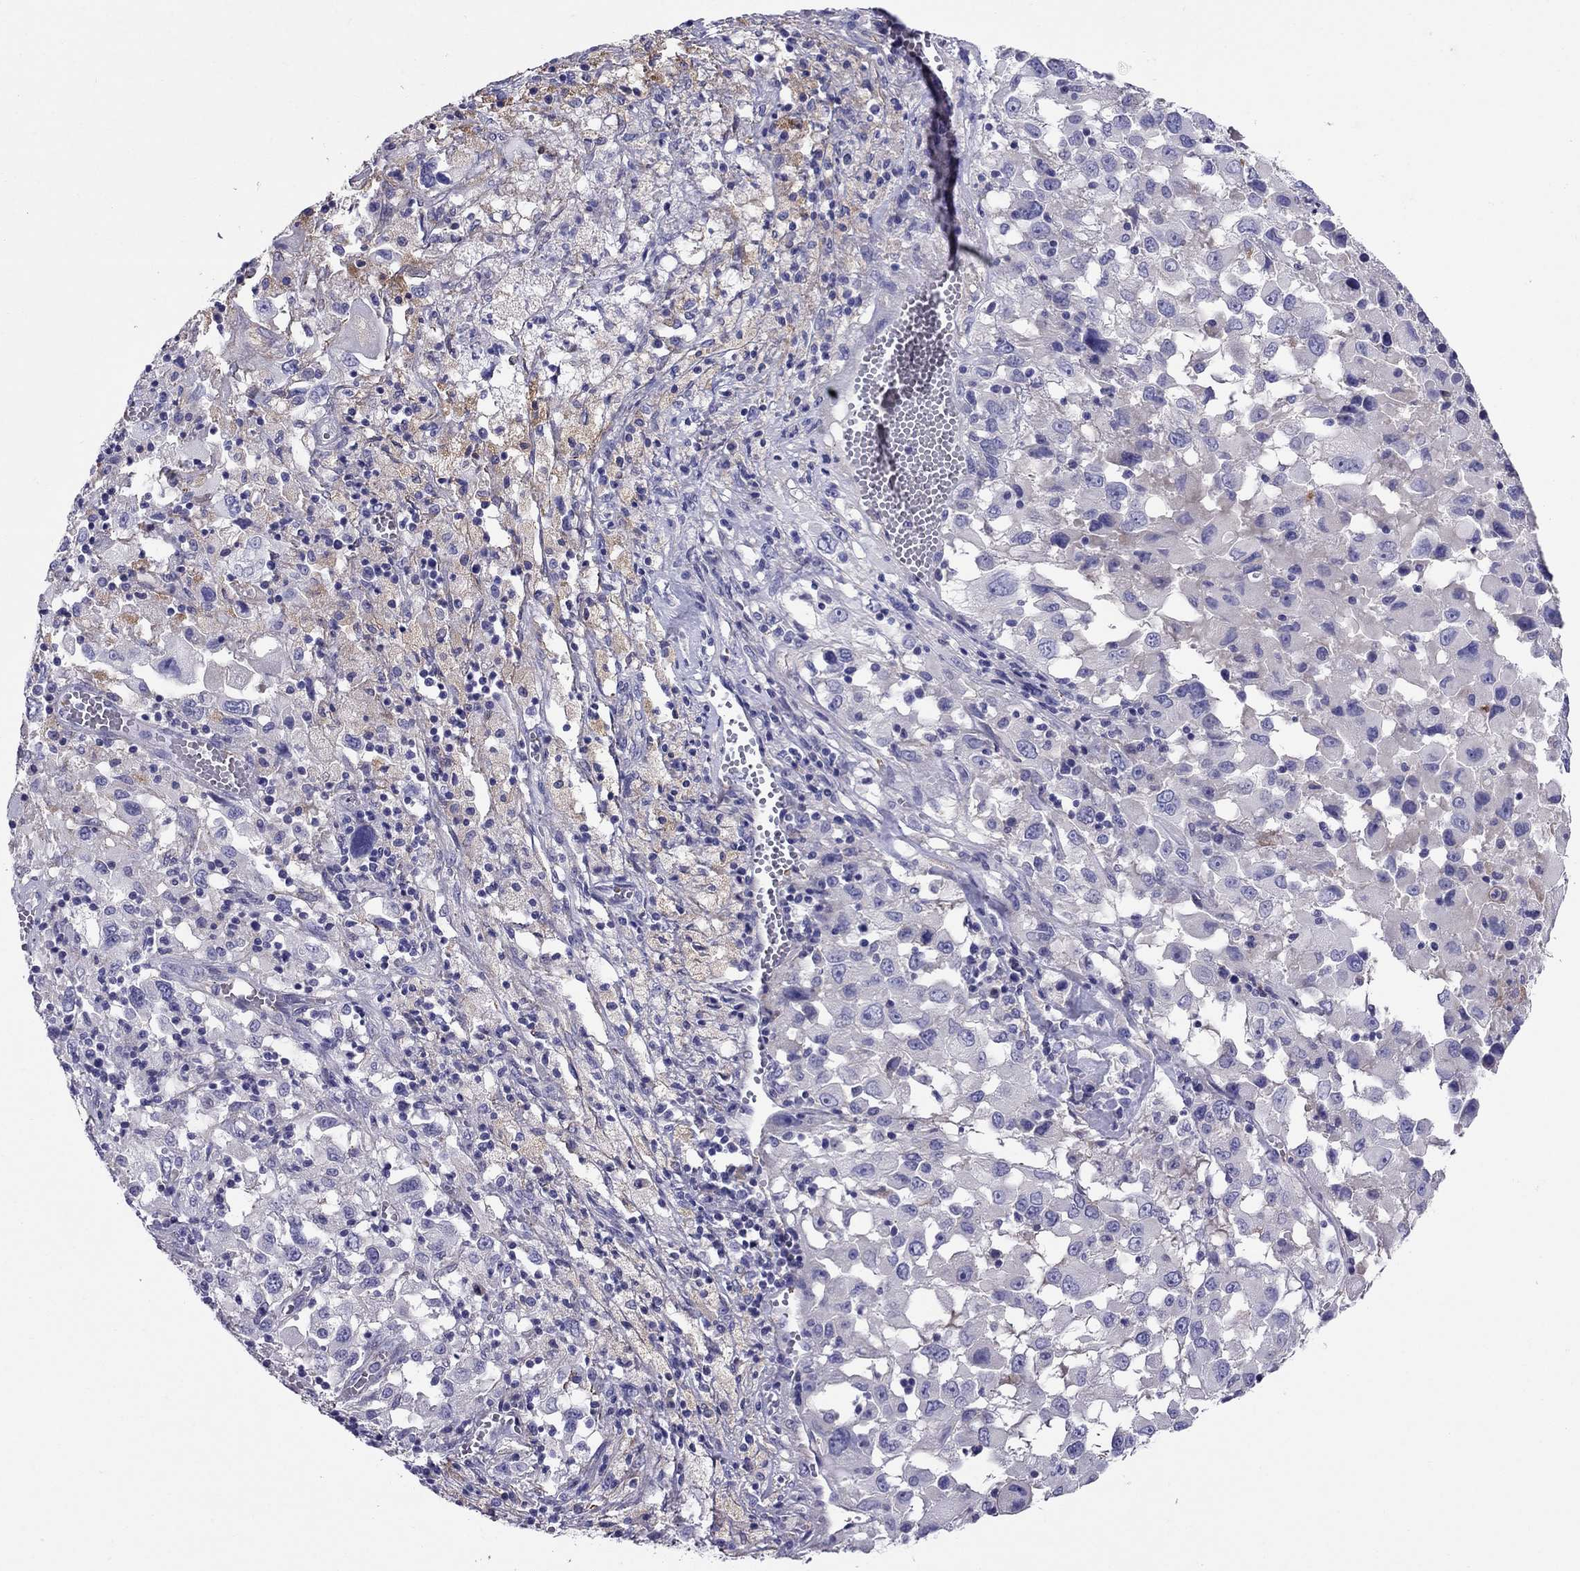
{"staining": {"intensity": "negative", "quantity": "none", "location": "none"}, "tissue": "melanoma", "cell_type": "Tumor cells", "image_type": "cancer", "snomed": [{"axis": "morphology", "description": "Malignant melanoma, Metastatic site"}, {"axis": "topography", "description": "Soft tissue"}], "caption": "High power microscopy image of an immunohistochemistry image of melanoma, revealing no significant positivity in tumor cells. (DAB immunohistochemistry, high magnification).", "gene": "GPR50", "patient": {"sex": "male", "age": 50}}